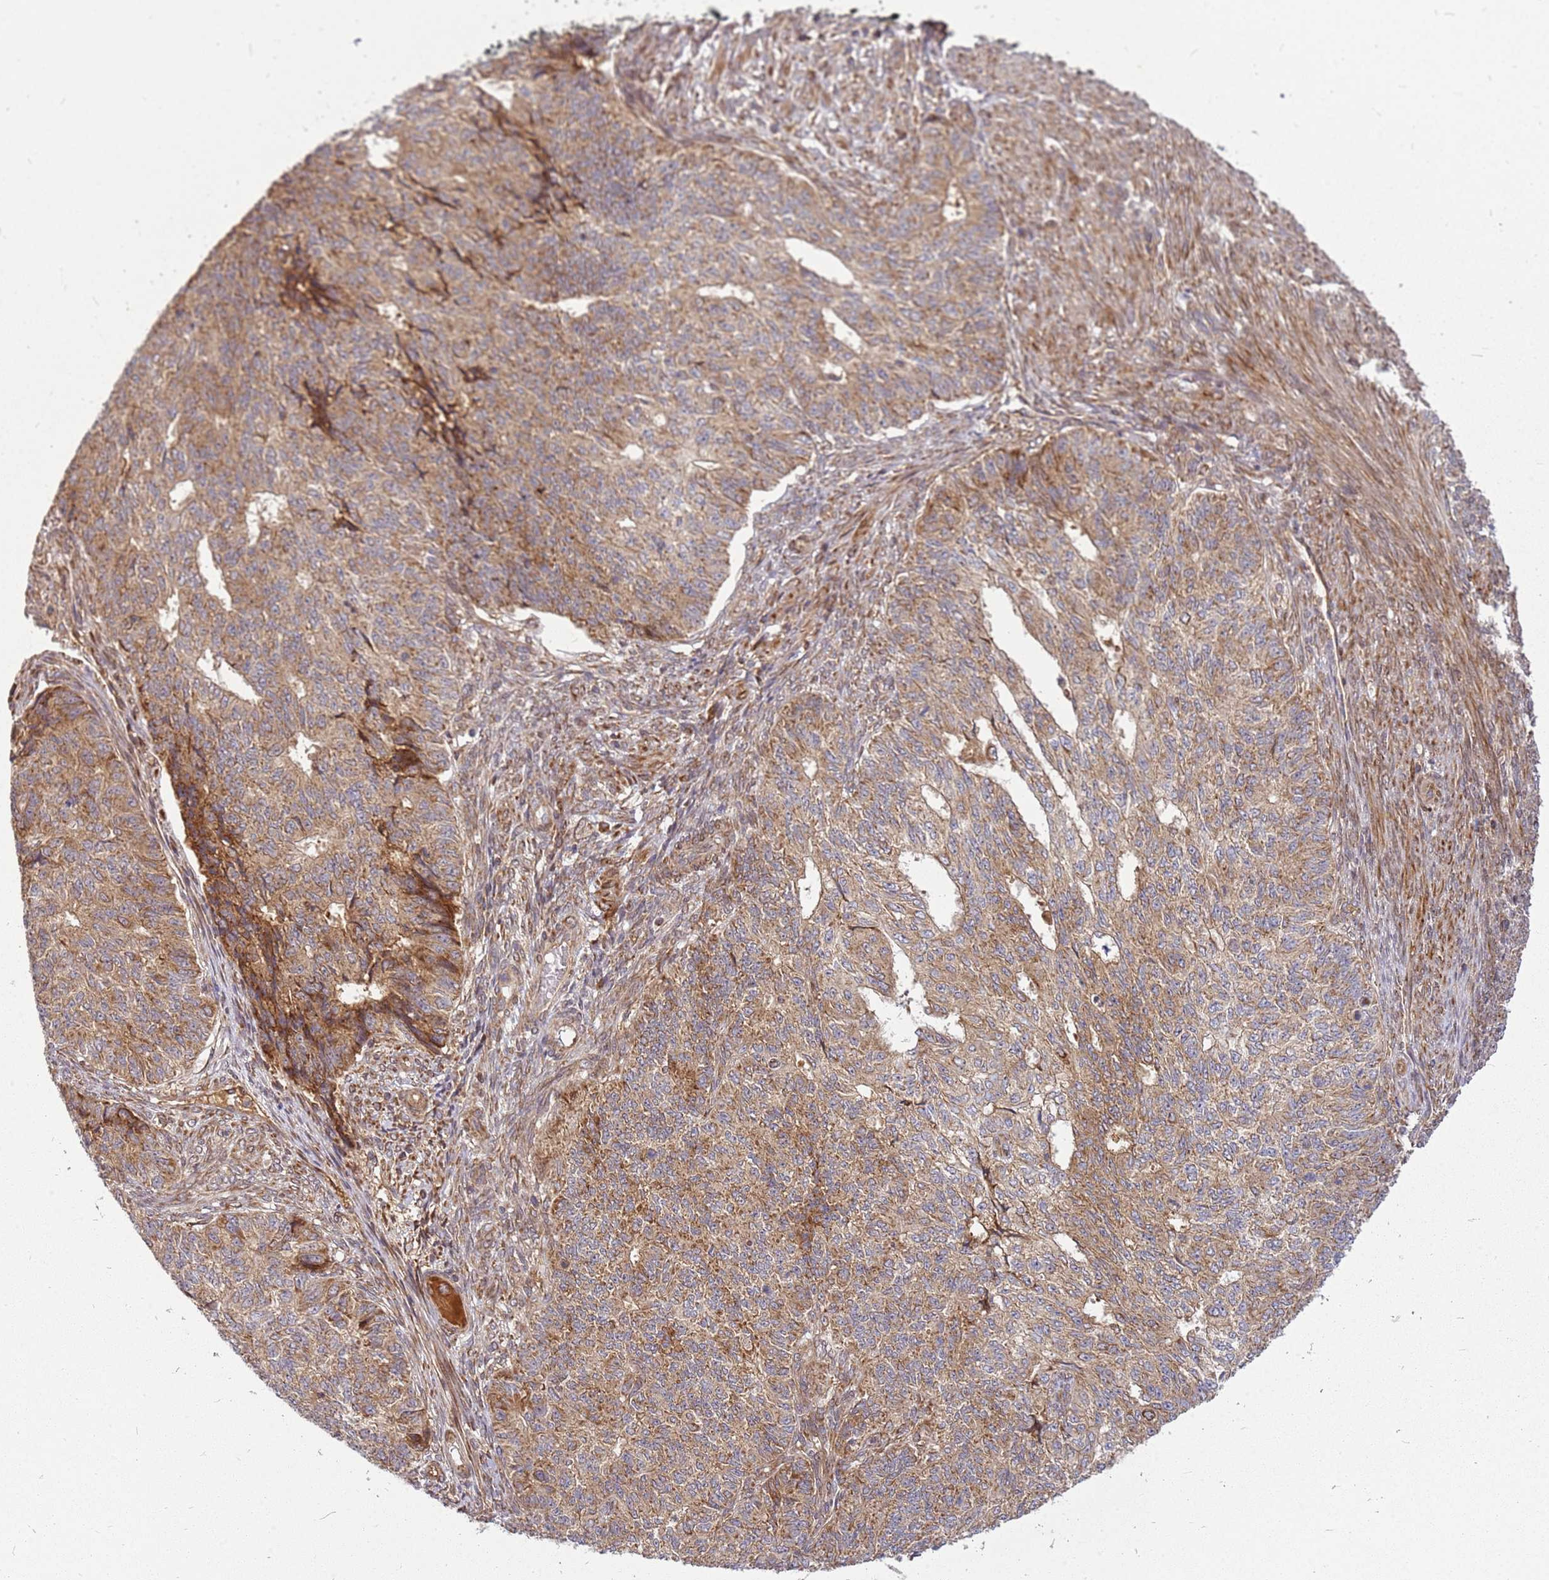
{"staining": {"intensity": "moderate", "quantity": ">75%", "location": "cytoplasmic/membranous"}, "tissue": "endometrial cancer", "cell_type": "Tumor cells", "image_type": "cancer", "snomed": [{"axis": "morphology", "description": "Adenocarcinoma, NOS"}, {"axis": "topography", "description": "Endometrium"}], "caption": "The image shows staining of endometrial cancer (adenocarcinoma), revealing moderate cytoplasmic/membranous protein expression (brown color) within tumor cells.", "gene": "CCDC159", "patient": {"sex": "female", "age": 32}}